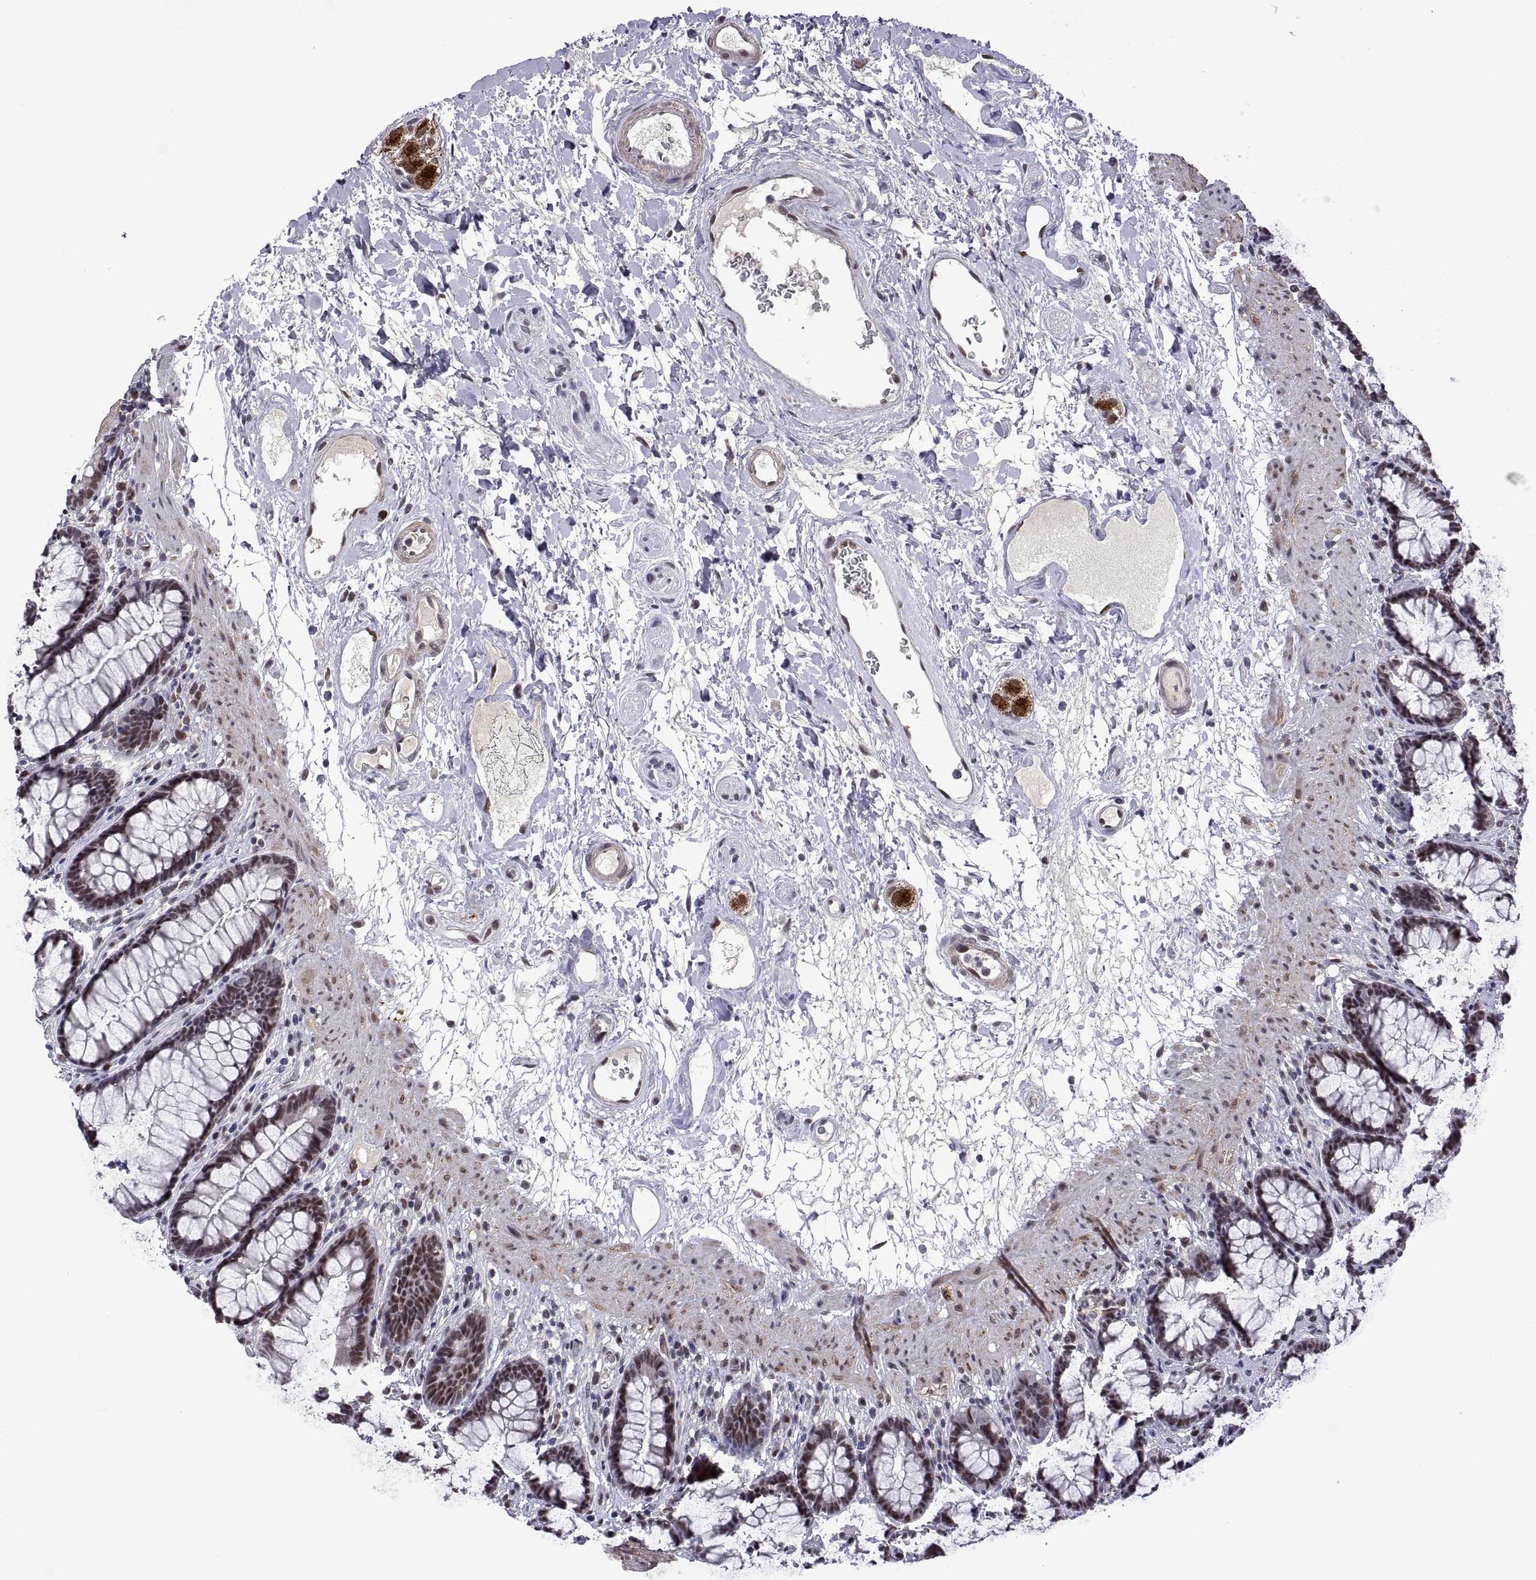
{"staining": {"intensity": "moderate", "quantity": "25%-75%", "location": "nuclear"}, "tissue": "rectum", "cell_type": "Glandular cells", "image_type": "normal", "snomed": [{"axis": "morphology", "description": "Normal tissue, NOS"}, {"axis": "topography", "description": "Rectum"}], "caption": "Protein expression analysis of unremarkable human rectum reveals moderate nuclear expression in about 25%-75% of glandular cells.", "gene": "NR4A1", "patient": {"sex": "male", "age": 72}}